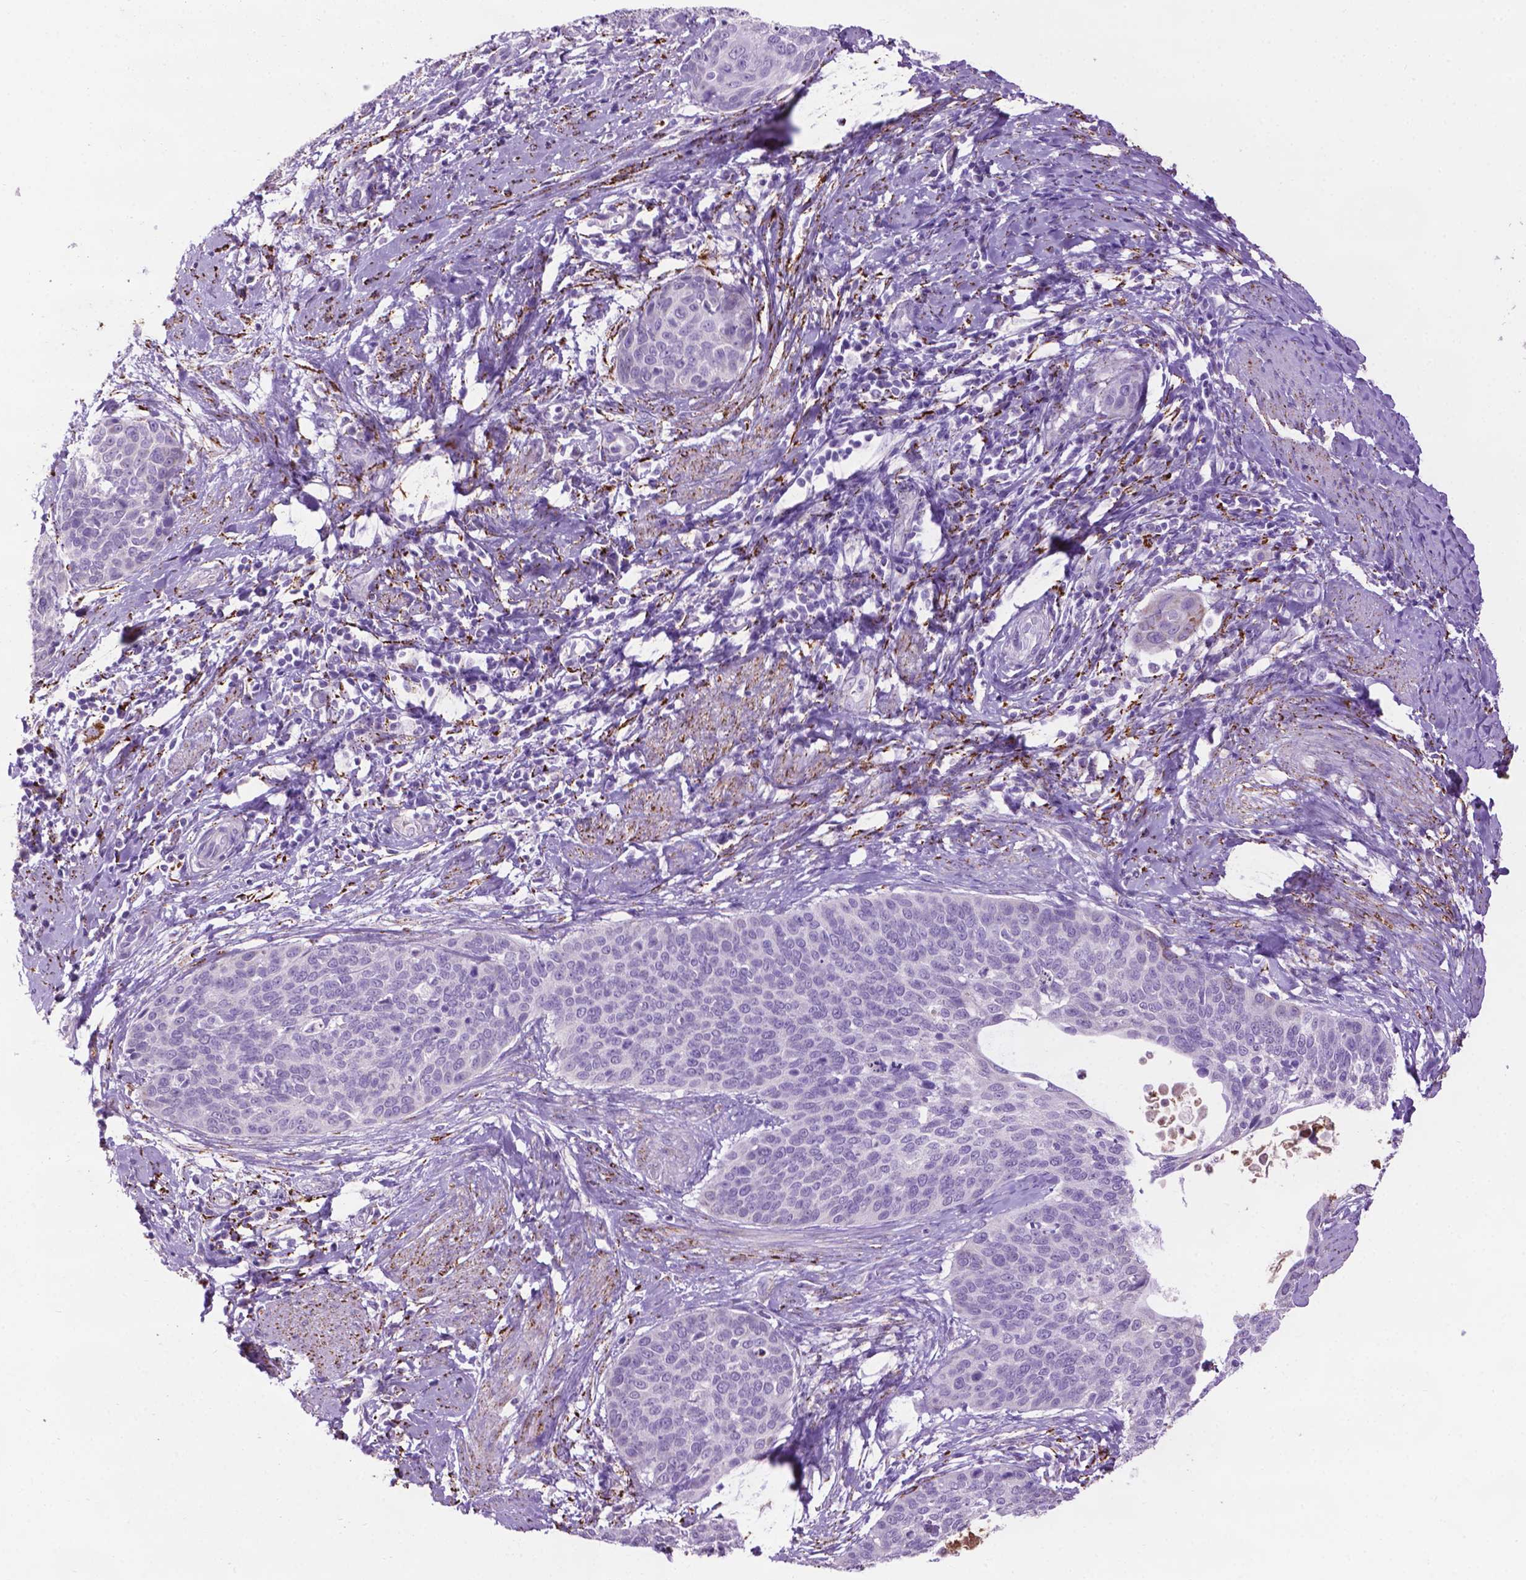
{"staining": {"intensity": "negative", "quantity": "none", "location": "none"}, "tissue": "cervical cancer", "cell_type": "Tumor cells", "image_type": "cancer", "snomed": [{"axis": "morphology", "description": "Squamous cell carcinoma, NOS"}, {"axis": "topography", "description": "Cervix"}], "caption": "Squamous cell carcinoma (cervical) stained for a protein using immunohistochemistry (IHC) shows no positivity tumor cells.", "gene": "TMEM132E", "patient": {"sex": "female", "age": 69}}